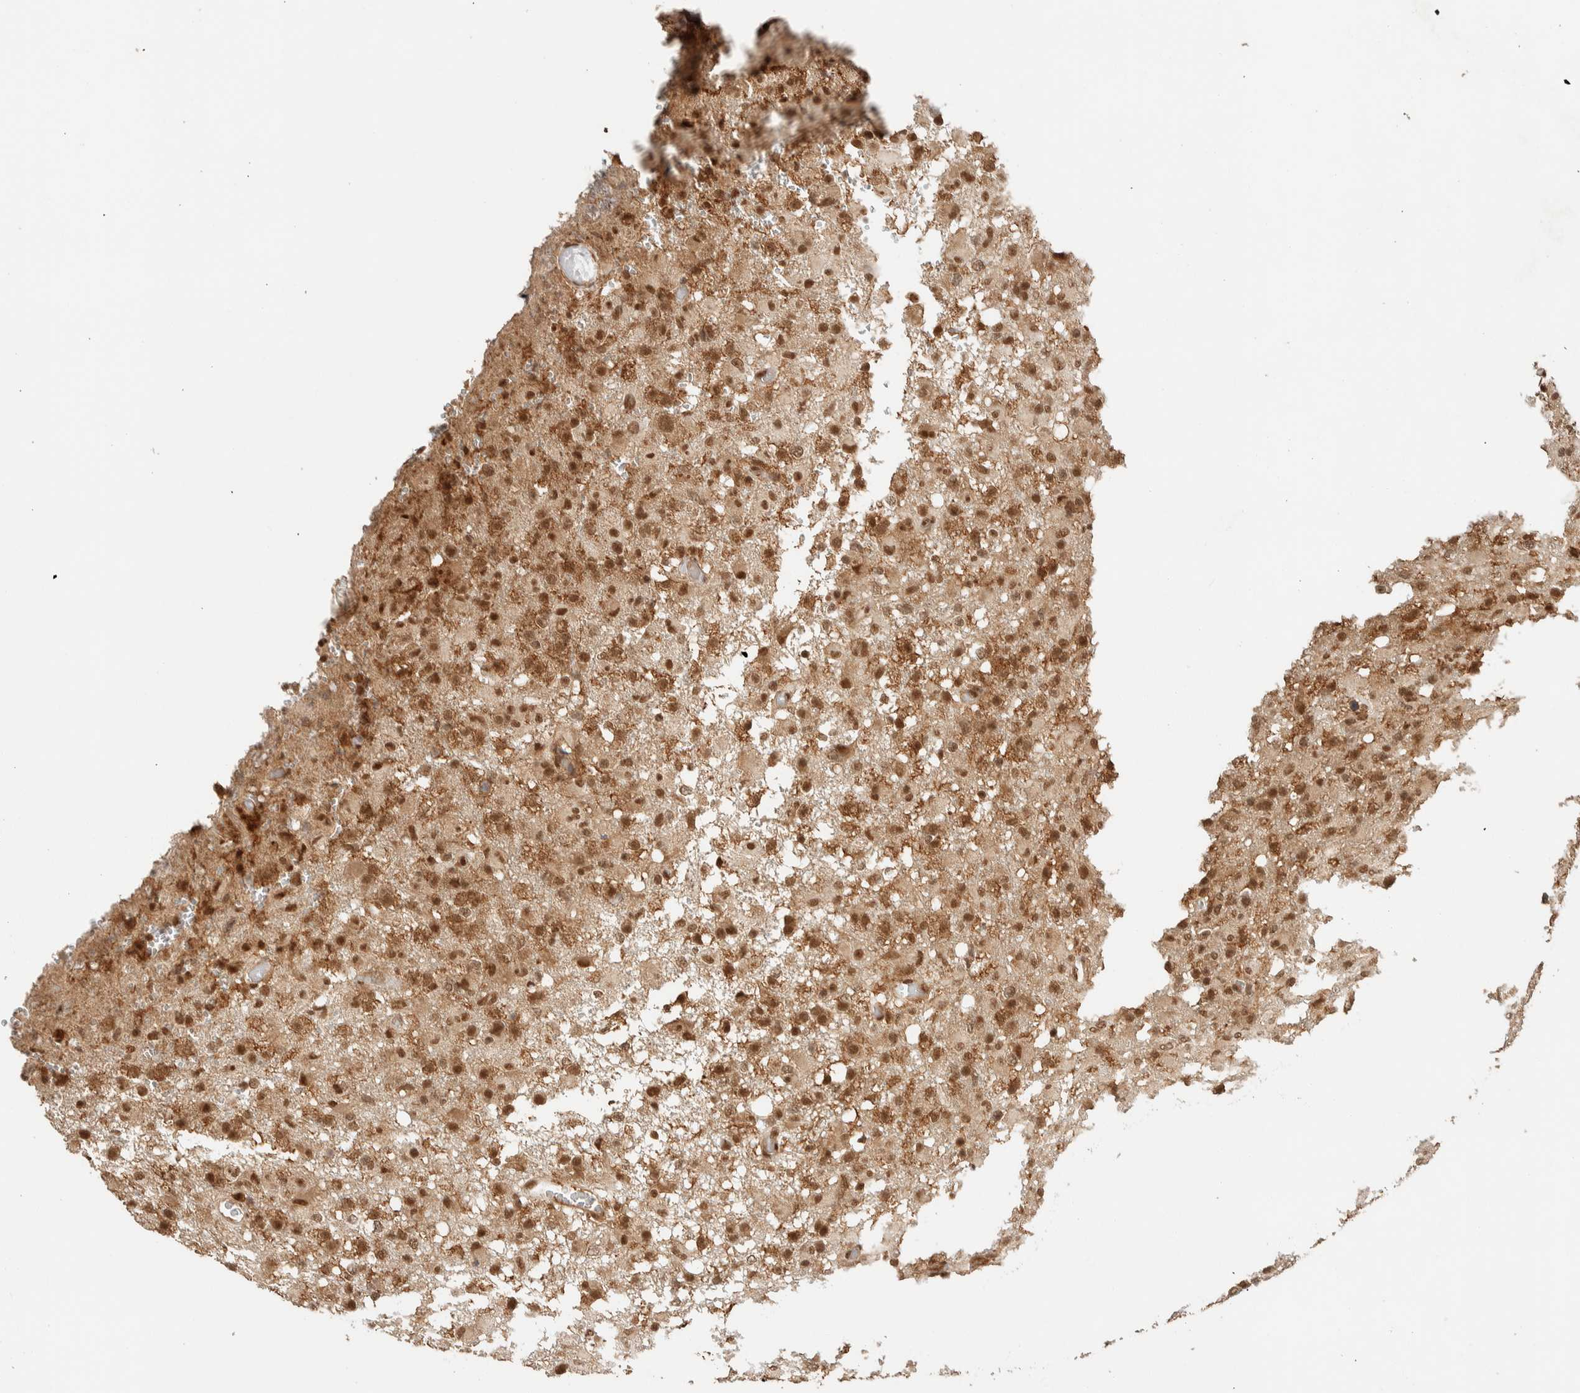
{"staining": {"intensity": "moderate", "quantity": ">75%", "location": "cytoplasmic/membranous,nuclear"}, "tissue": "glioma", "cell_type": "Tumor cells", "image_type": "cancer", "snomed": [{"axis": "morphology", "description": "Glioma, malignant, High grade"}, {"axis": "topography", "description": "Brain"}], "caption": "Malignant glioma (high-grade) stained with immunohistochemistry exhibits moderate cytoplasmic/membranous and nuclear staining in approximately >75% of tumor cells.", "gene": "ZBTB2", "patient": {"sex": "female", "age": 57}}